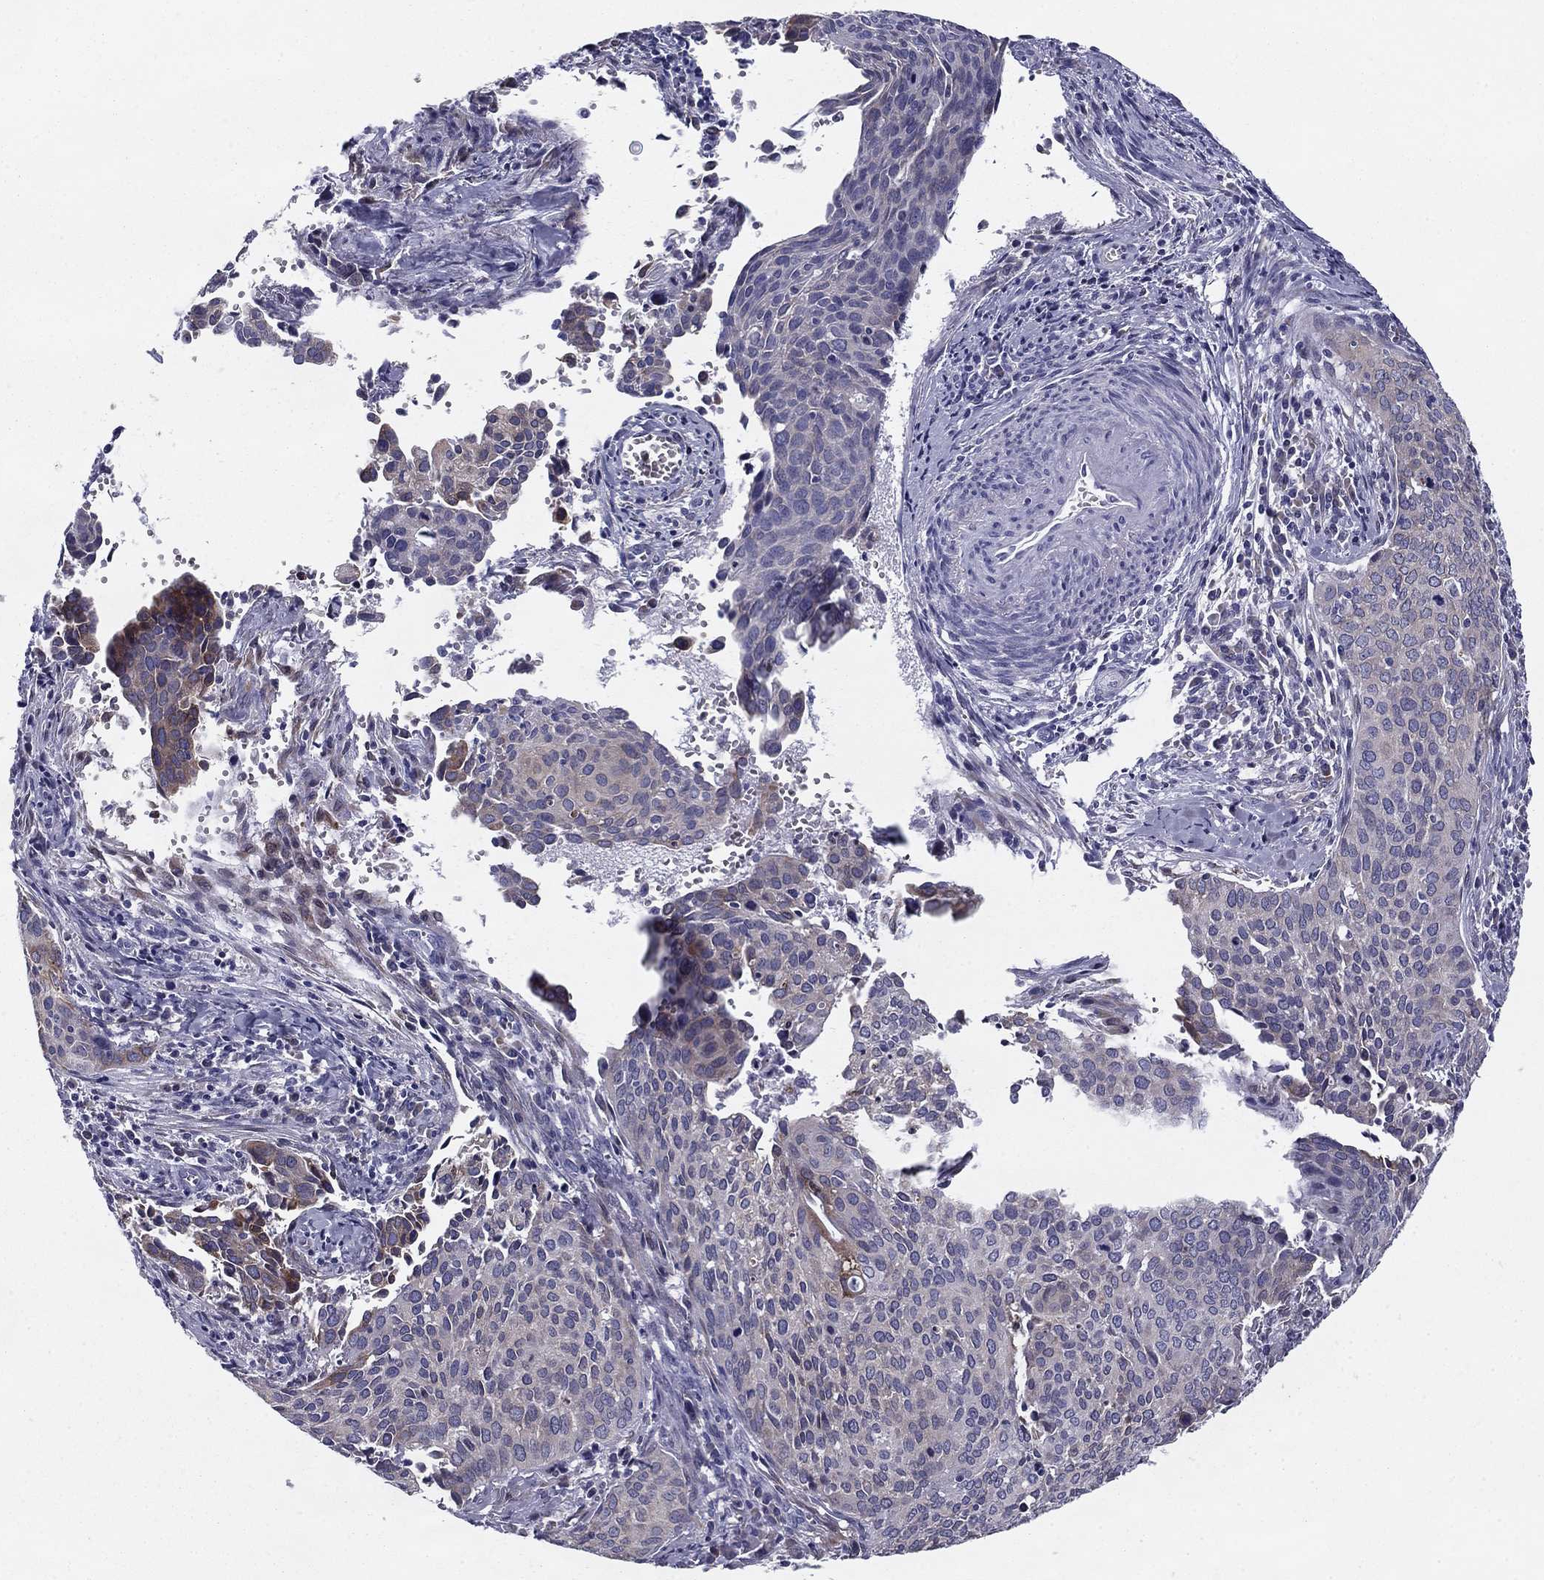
{"staining": {"intensity": "weak", "quantity": "25%-75%", "location": "cytoplasmic/membranous"}, "tissue": "cervical cancer", "cell_type": "Tumor cells", "image_type": "cancer", "snomed": [{"axis": "morphology", "description": "Squamous cell carcinoma, NOS"}, {"axis": "topography", "description": "Cervix"}], "caption": "Immunohistochemical staining of cervical cancer (squamous cell carcinoma) shows weak cytoplasmic/membranous protein staining in about 25%-75% of tumor cells.", "gene": "TMED3", "patient": {"sex": "female", "age": 29}}